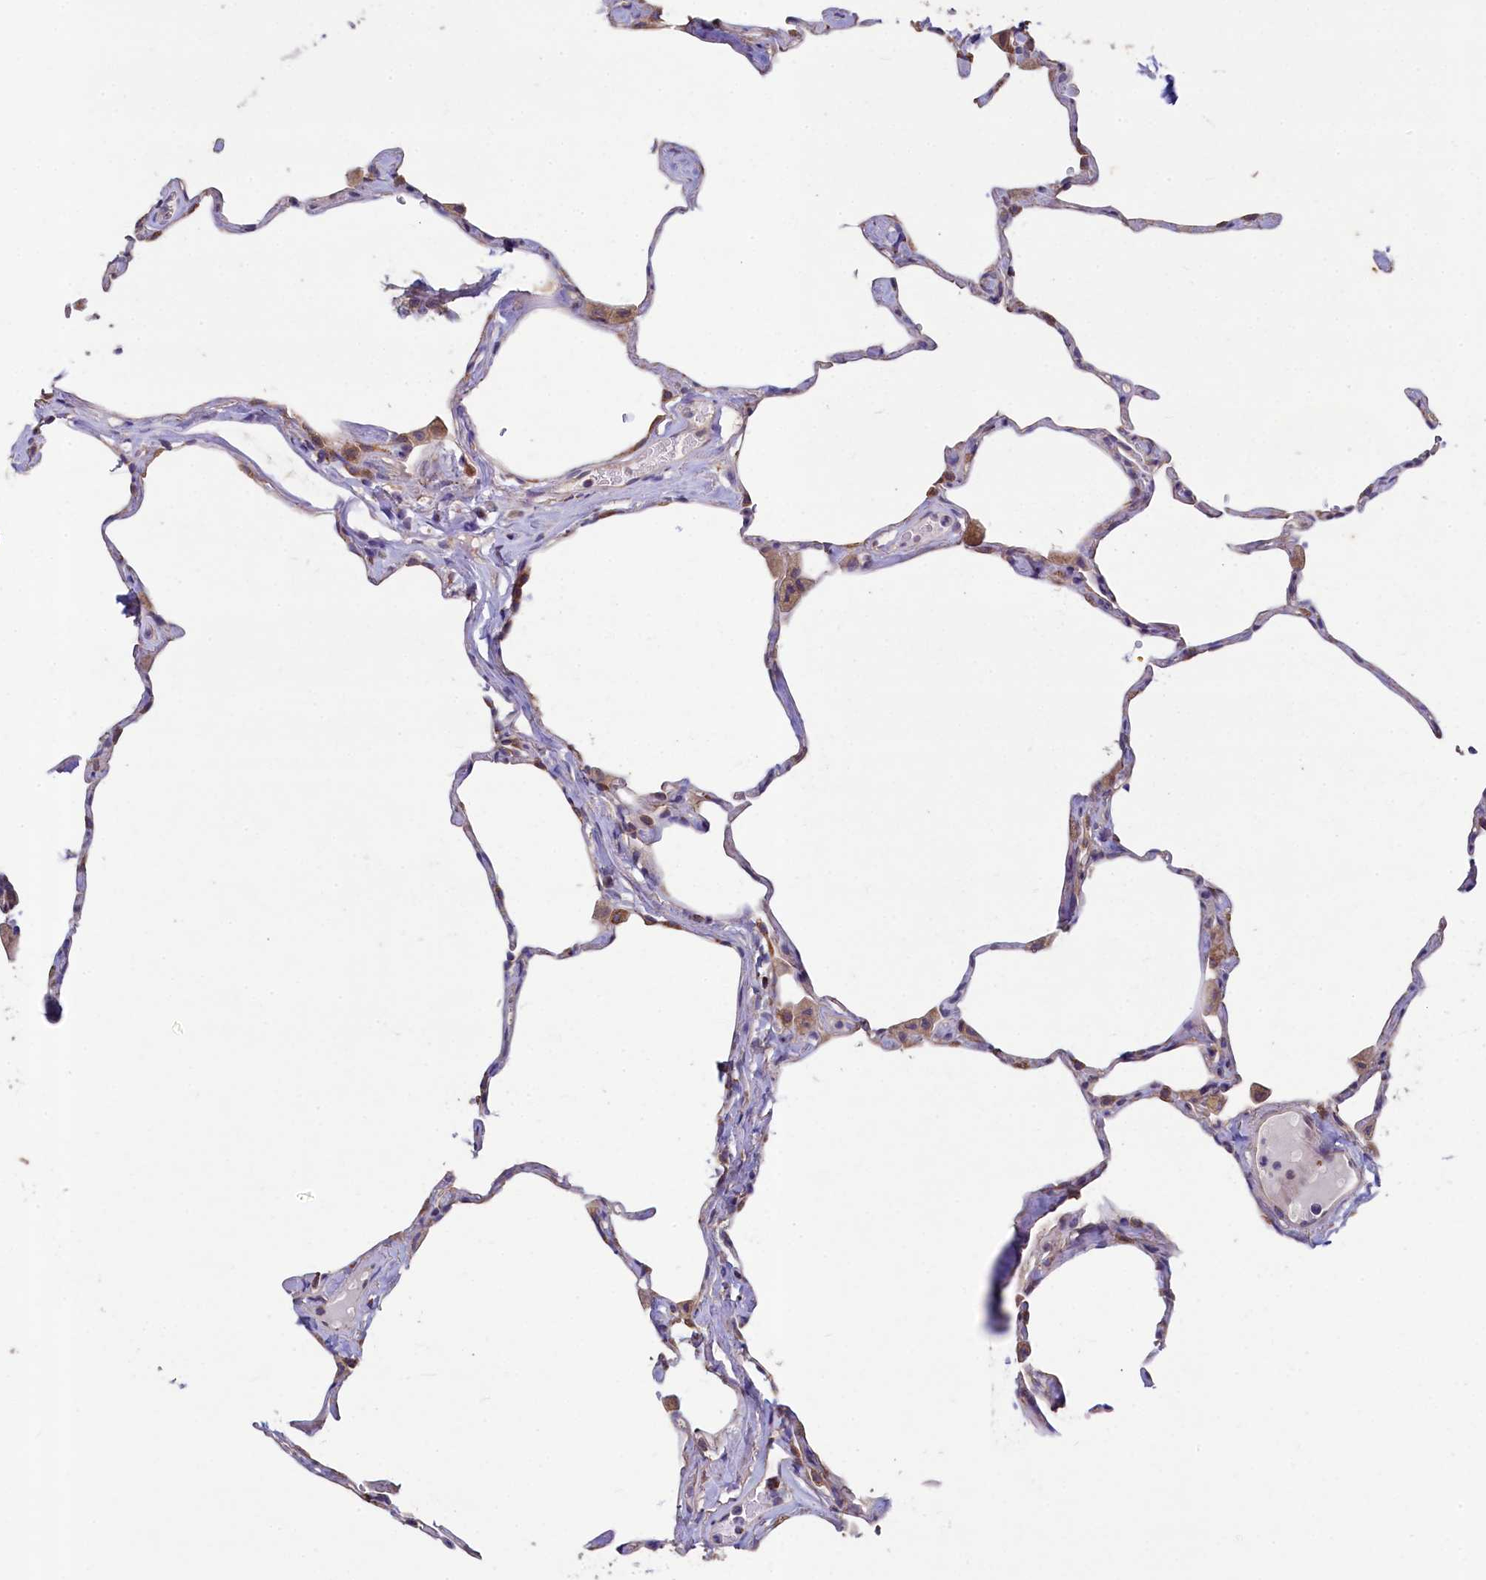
{"staining": {"intensity": "negative", "quantity": "none", "location": "none"}, "tissue": "lung", "cell_type": "Alveolar cells", "image_type": "normal", "snomed": [{"axis": "morphology", "description": "Normal tissue, NOS"}, {"axis": "topography", "description": "Lung"}], "caption": "Immunohistochemistry image of unremarkable lung: lung stained with DAB displays no significant protein positivity in alveolar cells. The staining is performed using DAB (3,3'-diaminobenzidine) brown chromogen with nuclei counter-stained in using hematoxylin.", "gene": "SPATA2L", "patient": {"sex": "male", "age": 65}}